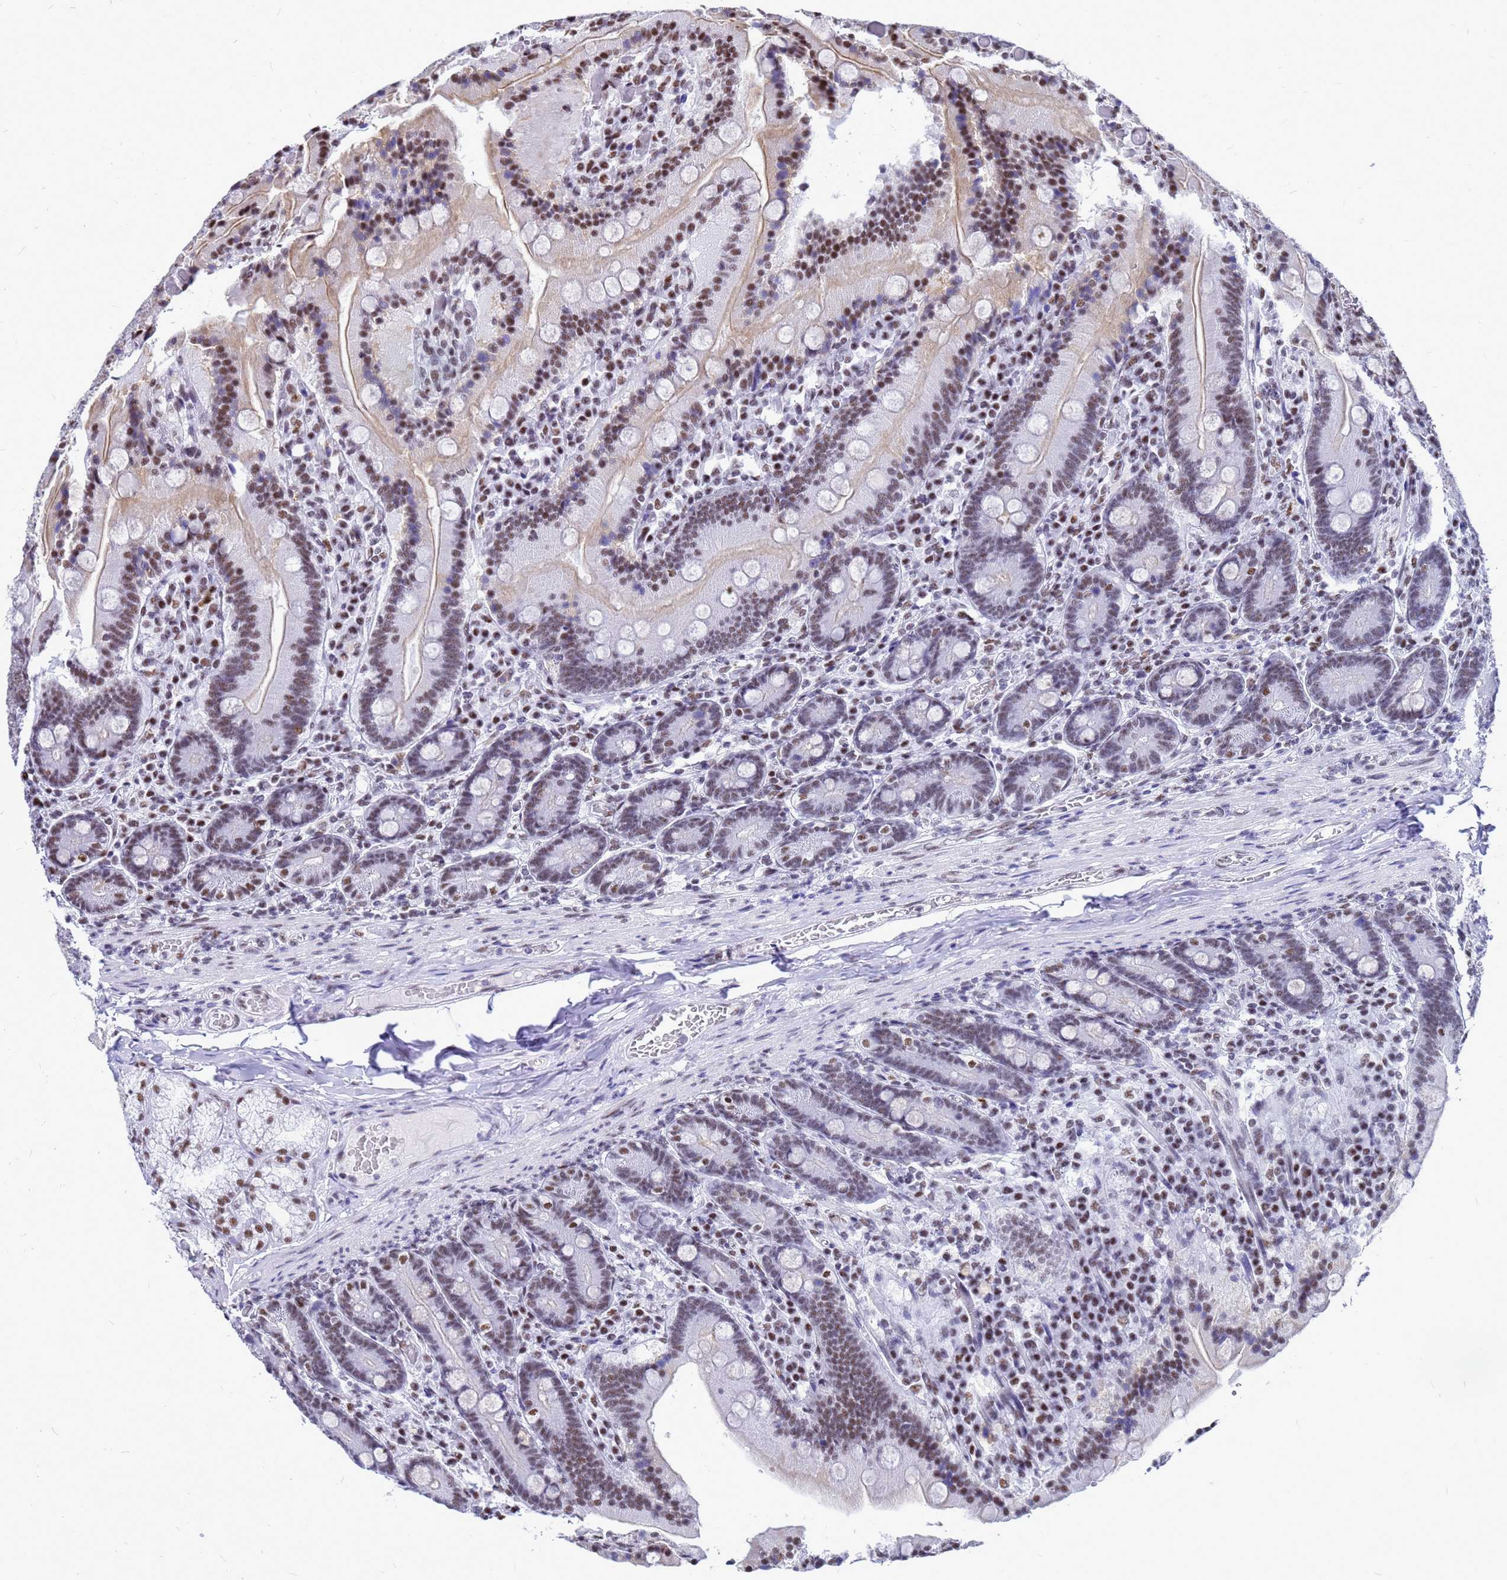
{"staining": {"intensity": "strong", "quantity": "25%-75%", "location": "nuclear"}, "tissue": "duodenum", "cell_type": "Glandular cells", "image_type": "normal", "snomed": [{"axis": "morphology", "description": "Normal tissue, NOS"}, {"axis": "topography", "description": "Duodenum"}], "caption": "The micrograph demonstrates immunohistochemical staining of unremarkable duodenum. There is strong nuclear expression is present in approximately 25%-75% of glandular cells.", "gene": "SART3", "patient": {"sex": "female", "age": 62}}